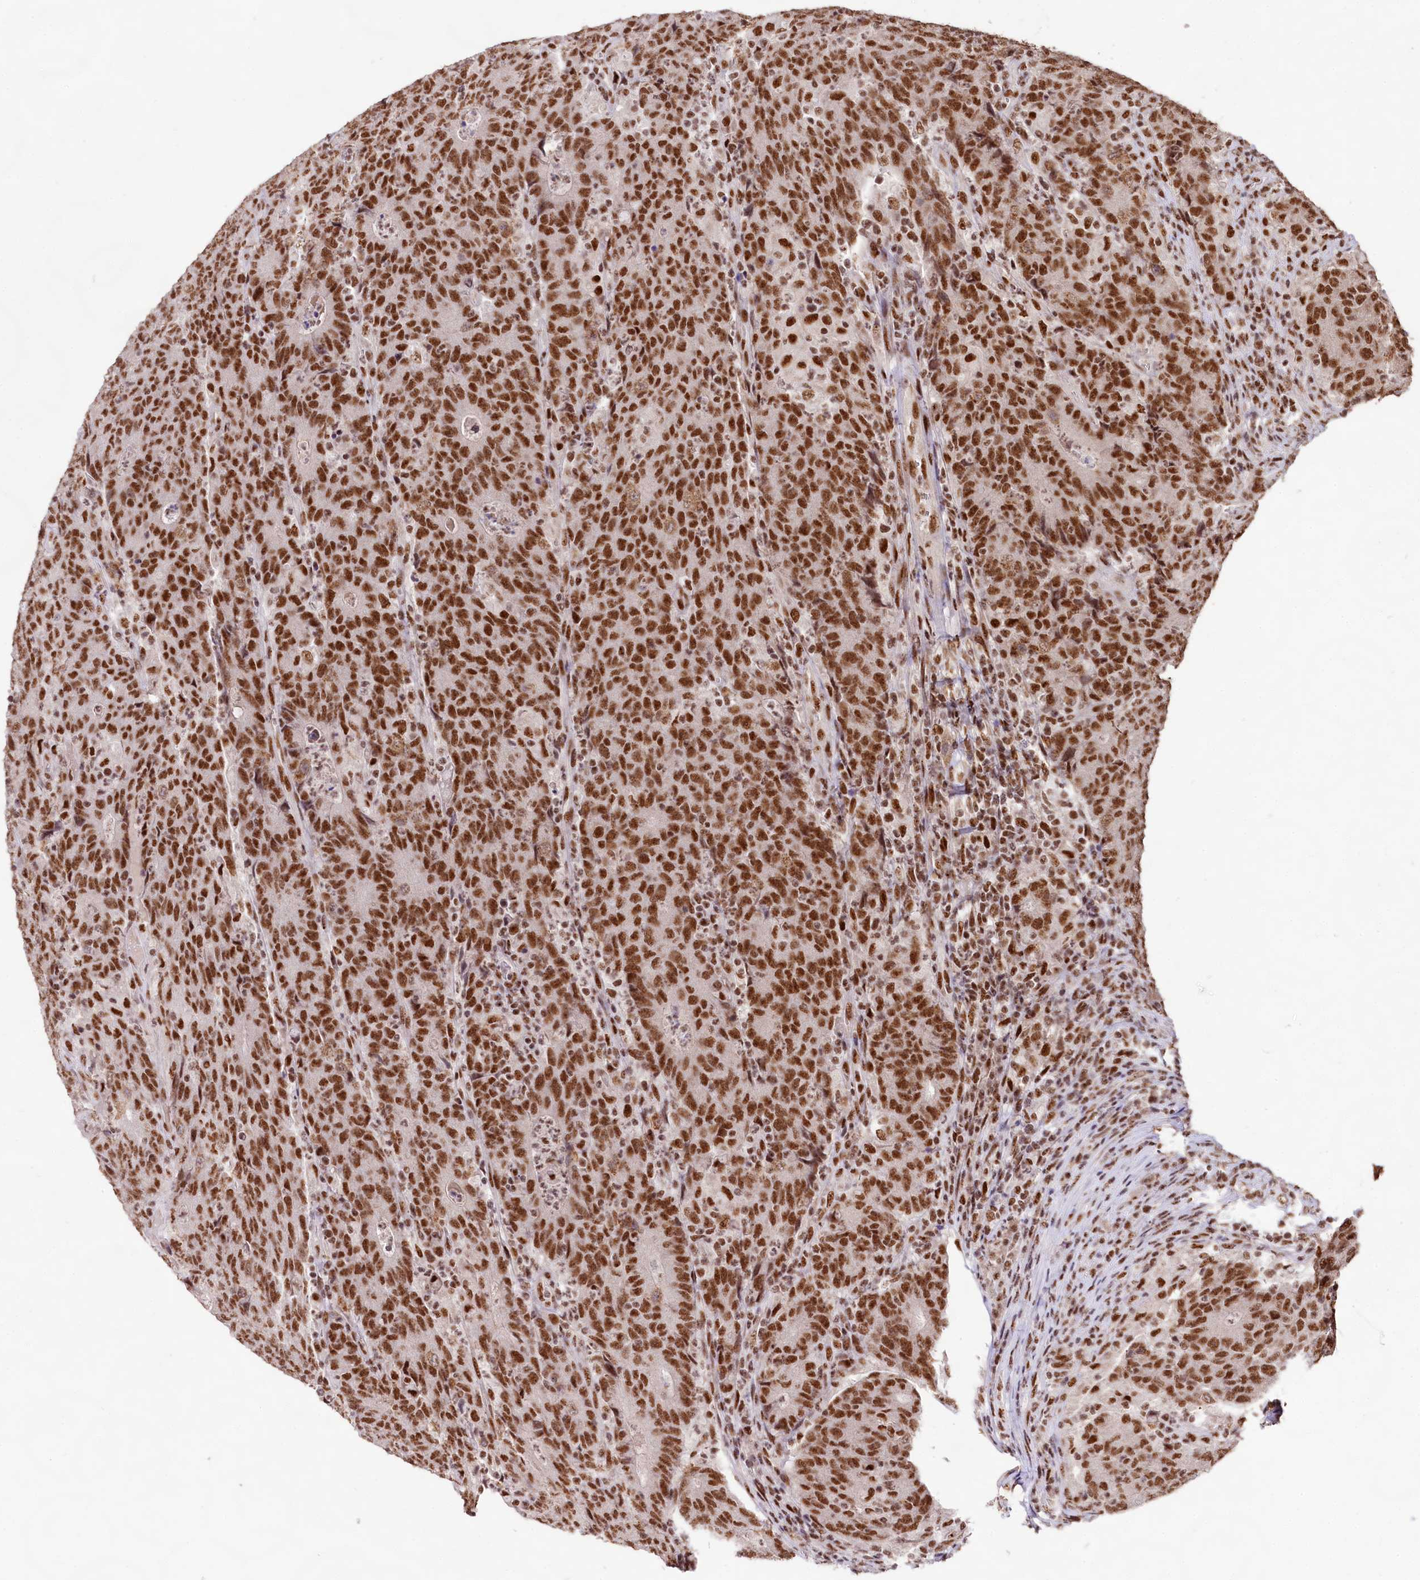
{"staining": {"intensity": "strong", "quantity": ">75%", "location": "nuclear"}, "tissue": "colorectal cancer", "cell_type": "Tumor cells", "image_type": "cancer", "snomed": [{"axis": "morphology", "description": "Adenocarcinoma, NOS"}, {"axis": "topography", "description": "Colon"}], "caption": "Strong nuclear expression is identified in about >75% of tumor cells in colorectal cancer.", "gene": "HIRA", "patient": {"sex": "female", "age": 75}}